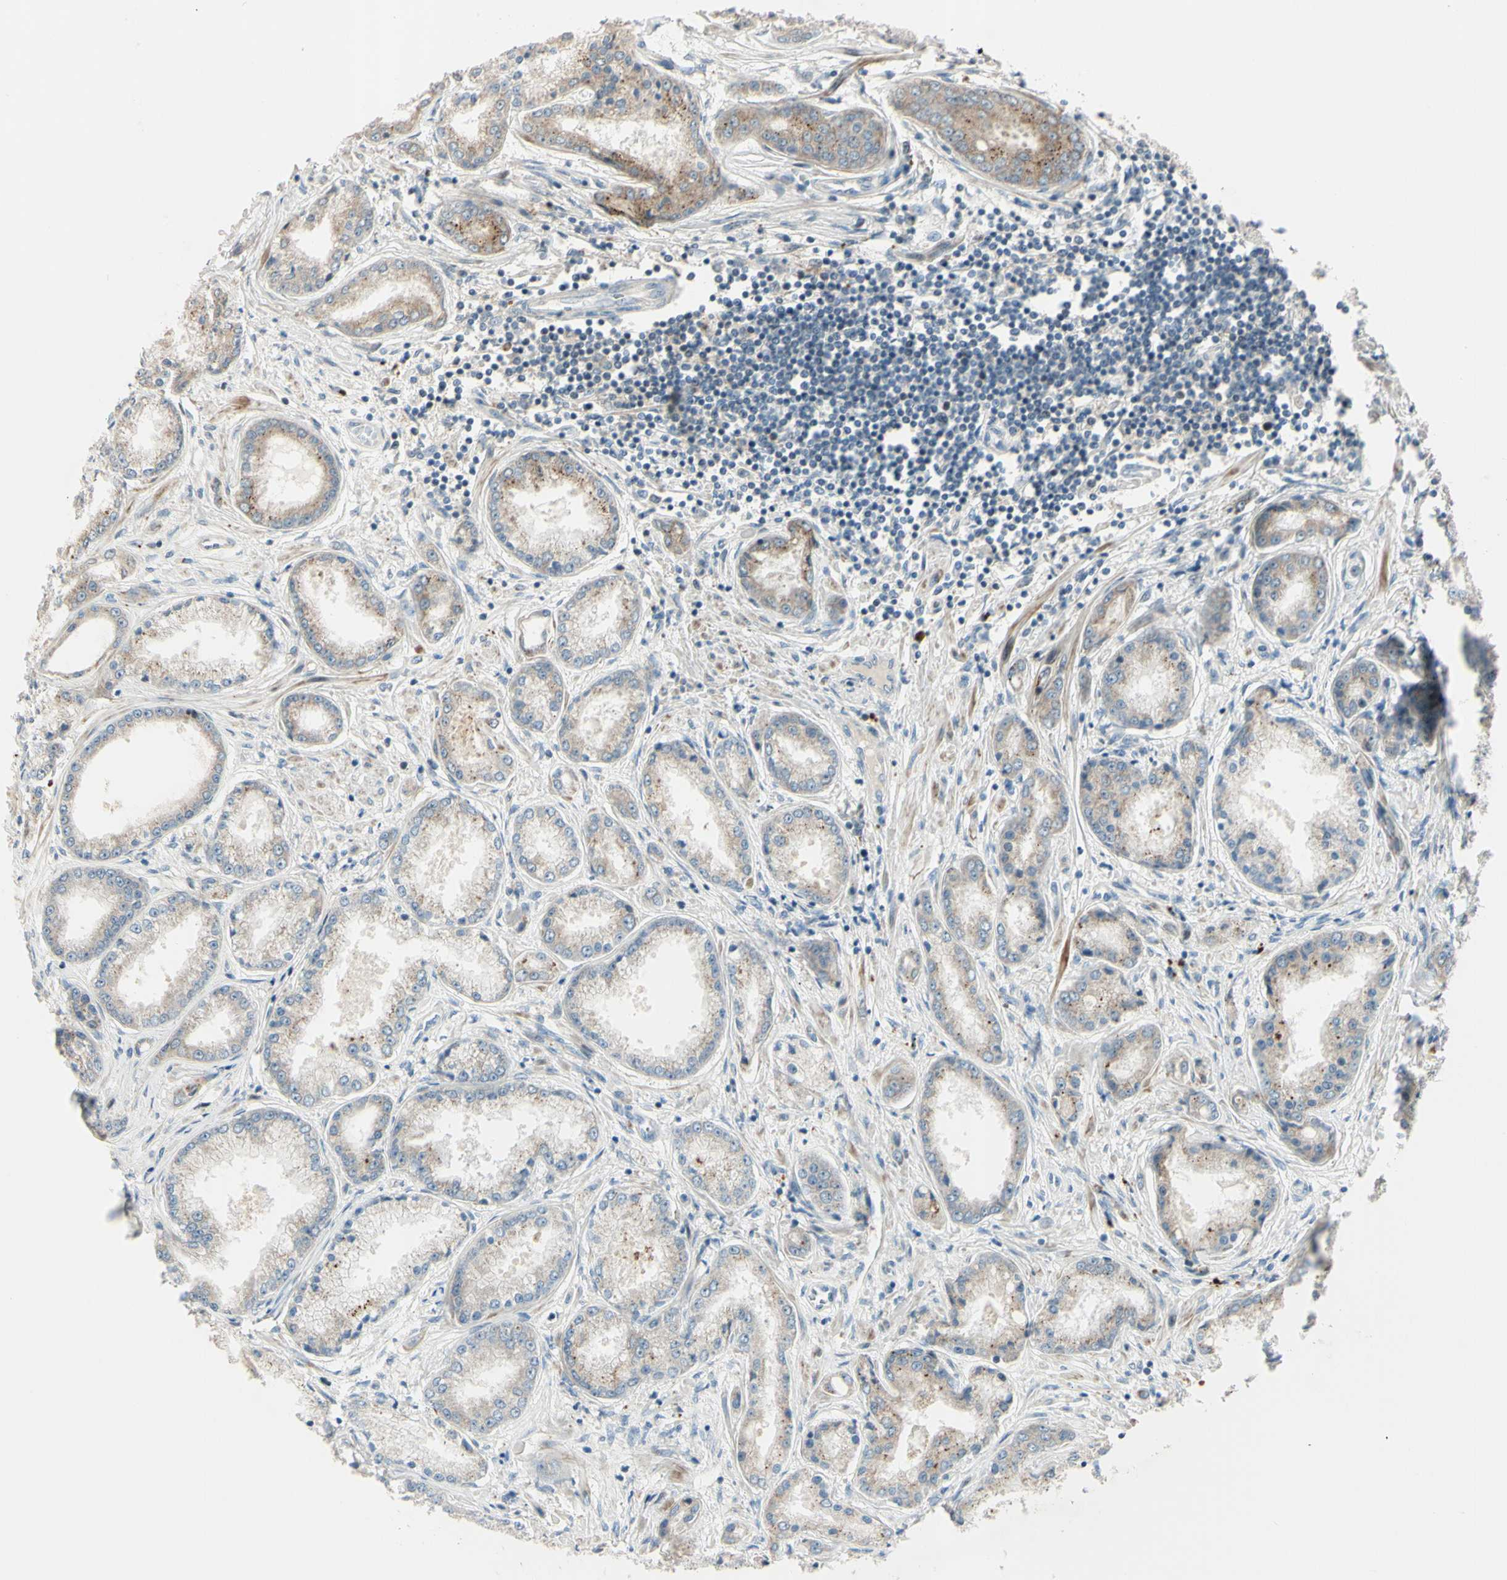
{"staining": {"intensity": "weak", "quantity": "<25%", "location": "cytoplasmic/membranous"}, "tissue": "prostate cancer", "cell_type": "Tumor cells", "image_type": "cancer", "snomed": [{"axis": "morphology", "description": "Adenocarcinoma, High grade"}, {"axis": "topography", "description": "Prostate"}], "caption": "Tumor cells are negative for brown protein staining in prostate adenocarcinoma (high-grade).", "gene": "NDFIP1", "patient": {"sex": "male", "age": 59}}